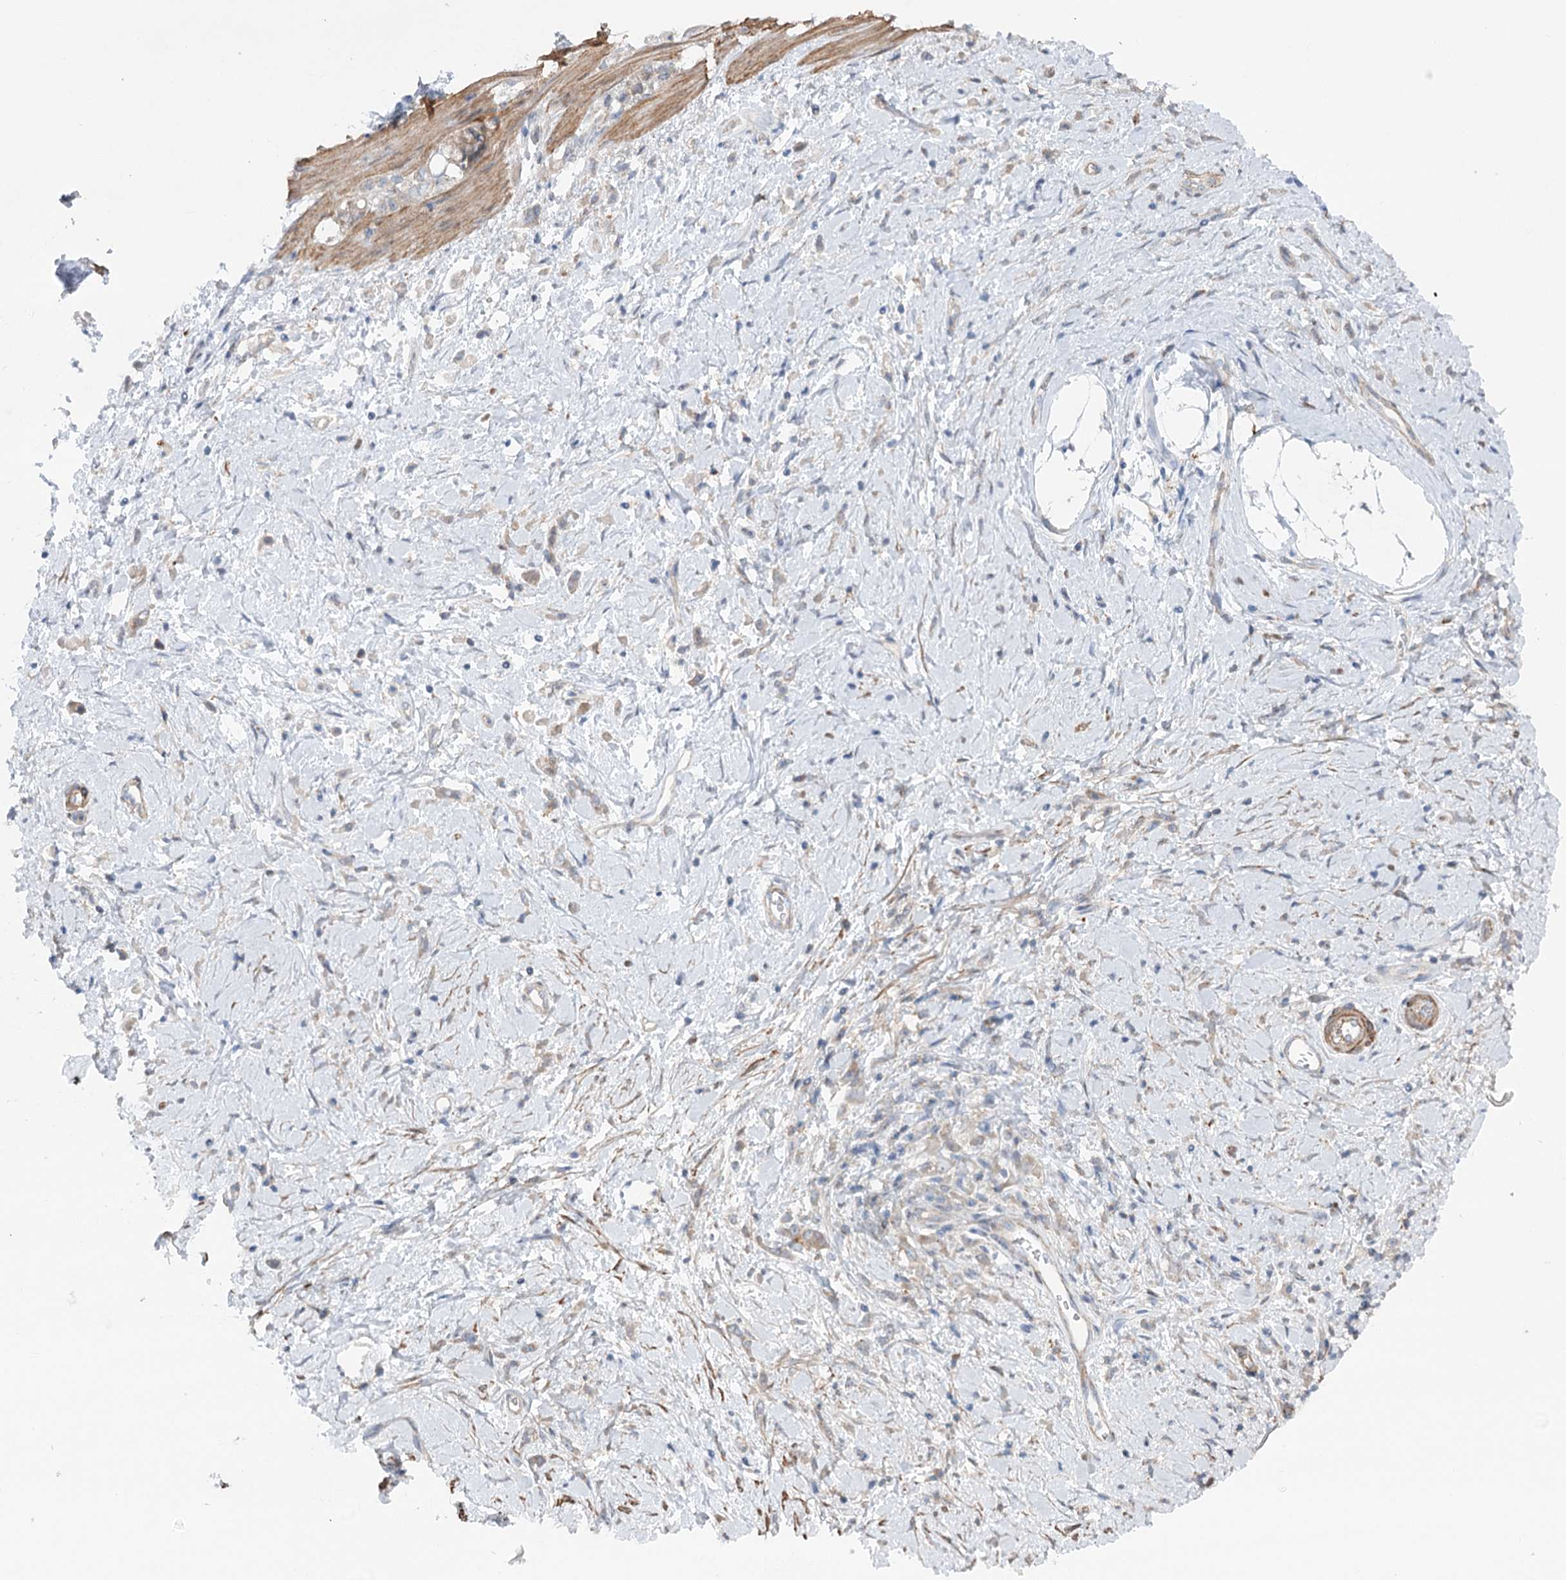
{"staining": {"intensity": "weak", "quantity": ">75%", "location": "cytoplasmic/membranous"}, "tissue": "stomach cancer", "cell_type": "Tumor cells", "image_type": "cancer", "snomed": [{"axis": "morphology", "description": "Adenocarcinoma, NOS"}, {"axis": "topography", "description": "Stomach"}], "caption": "High-magnification brightfield microscopy of stomach cancer (adenocarcinoma) stained with DAB (brown) and counterstained with hematoxylin (blue). tumor cells exhibit weak cytoplasmic/membranous staining is seen in about>75% of cells.", "gene": "LARP1B", "patient": {"sex": "female", "age": 60}}